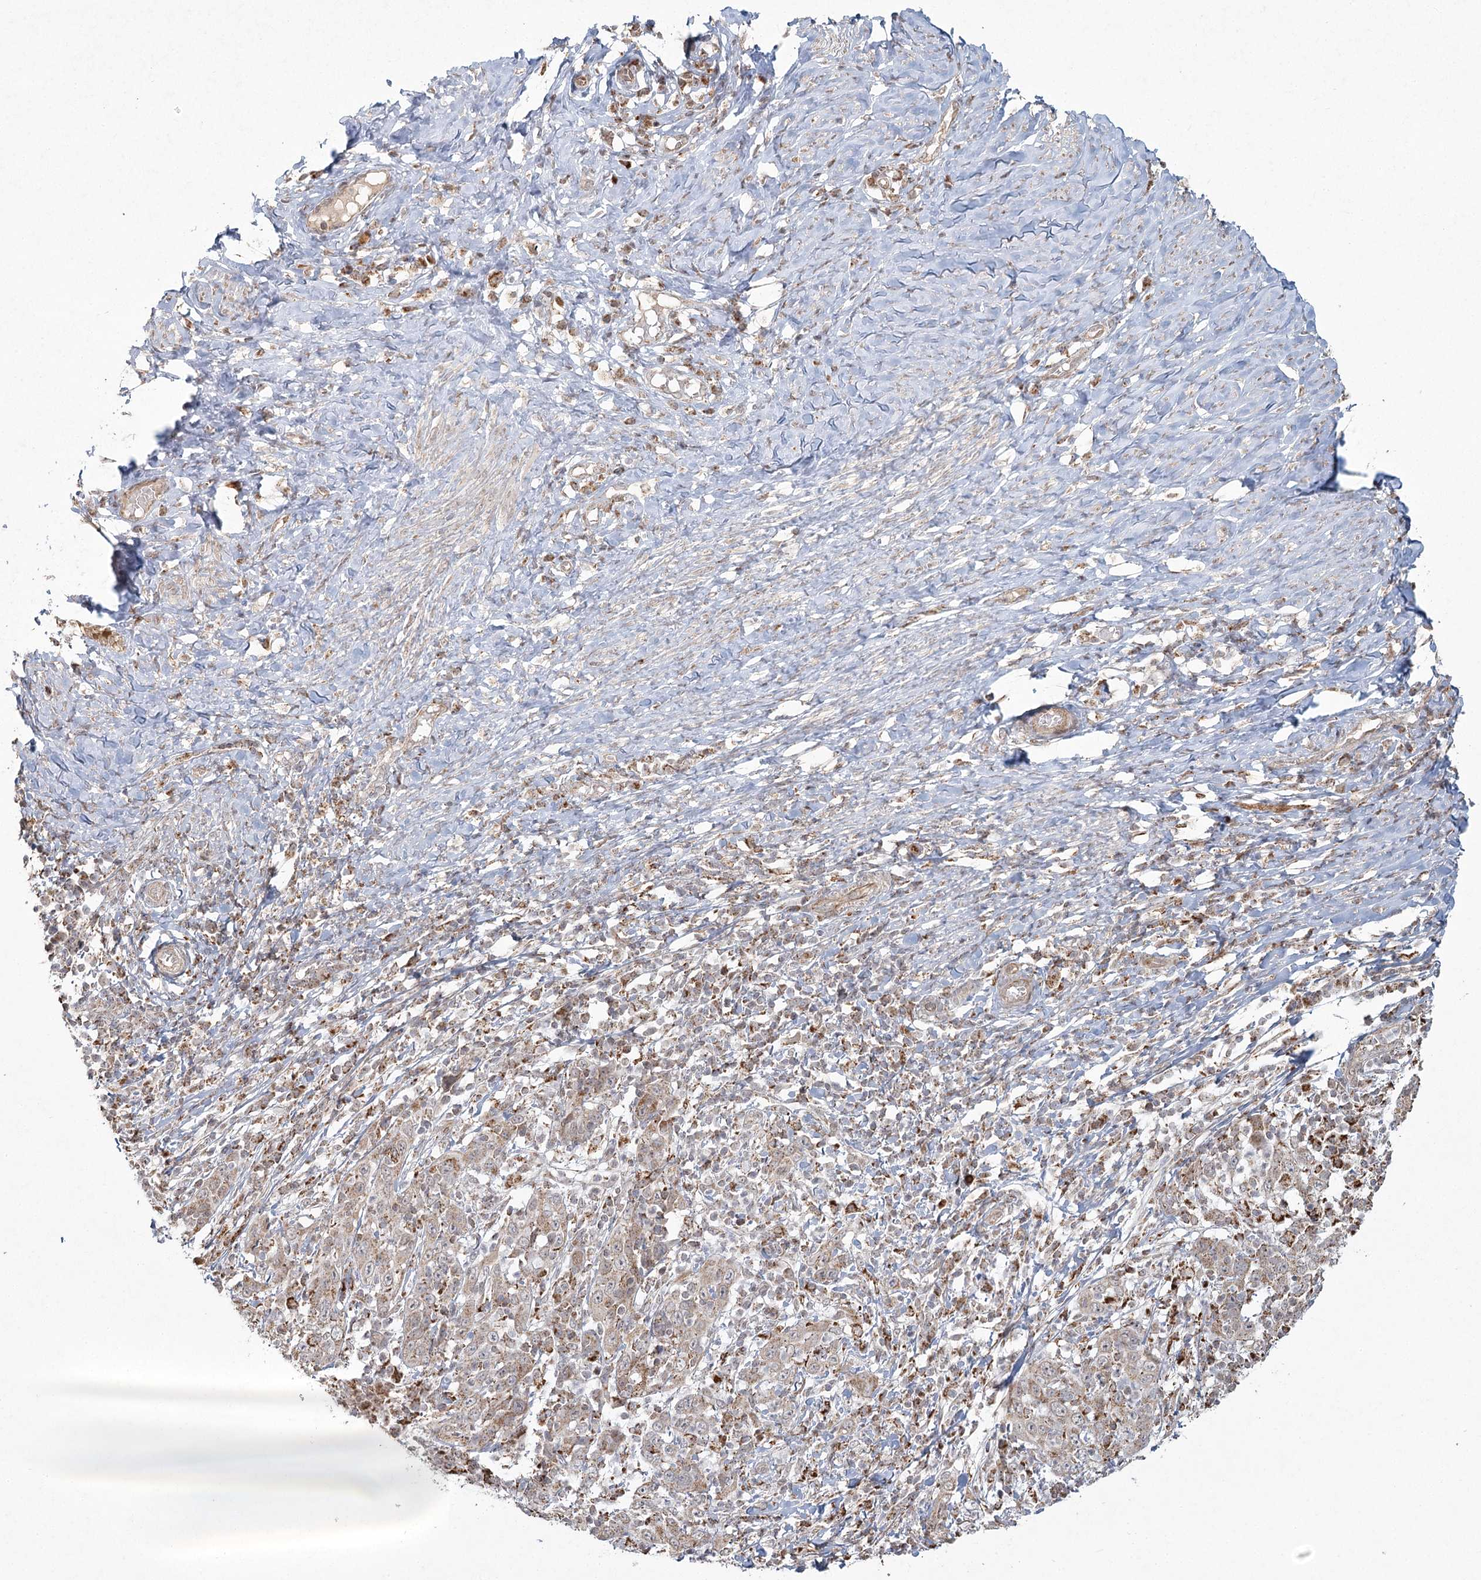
{"staining": {"intensity": "weak", "quantity": ">75%", "location": "cytoplasmic/membranous"}, "tissue": "cervical cancer", "cell_type": "Tumor cells", "image_type": "cancer", "snomed": [{"axis": "morphology", "description": "Squamous cell carcinoma, NOS"}, {"axis": "topography", "description": "Cervix"}], "caption": "Brown immunohistochemical staining in human squamous cell carcinoma (cervical) demonstrates weak cytoplasmic/membranous positivity in about >75% of tumor cells.", "gene": "LACTB", "patient": {"sex": "female", "age": 46}}